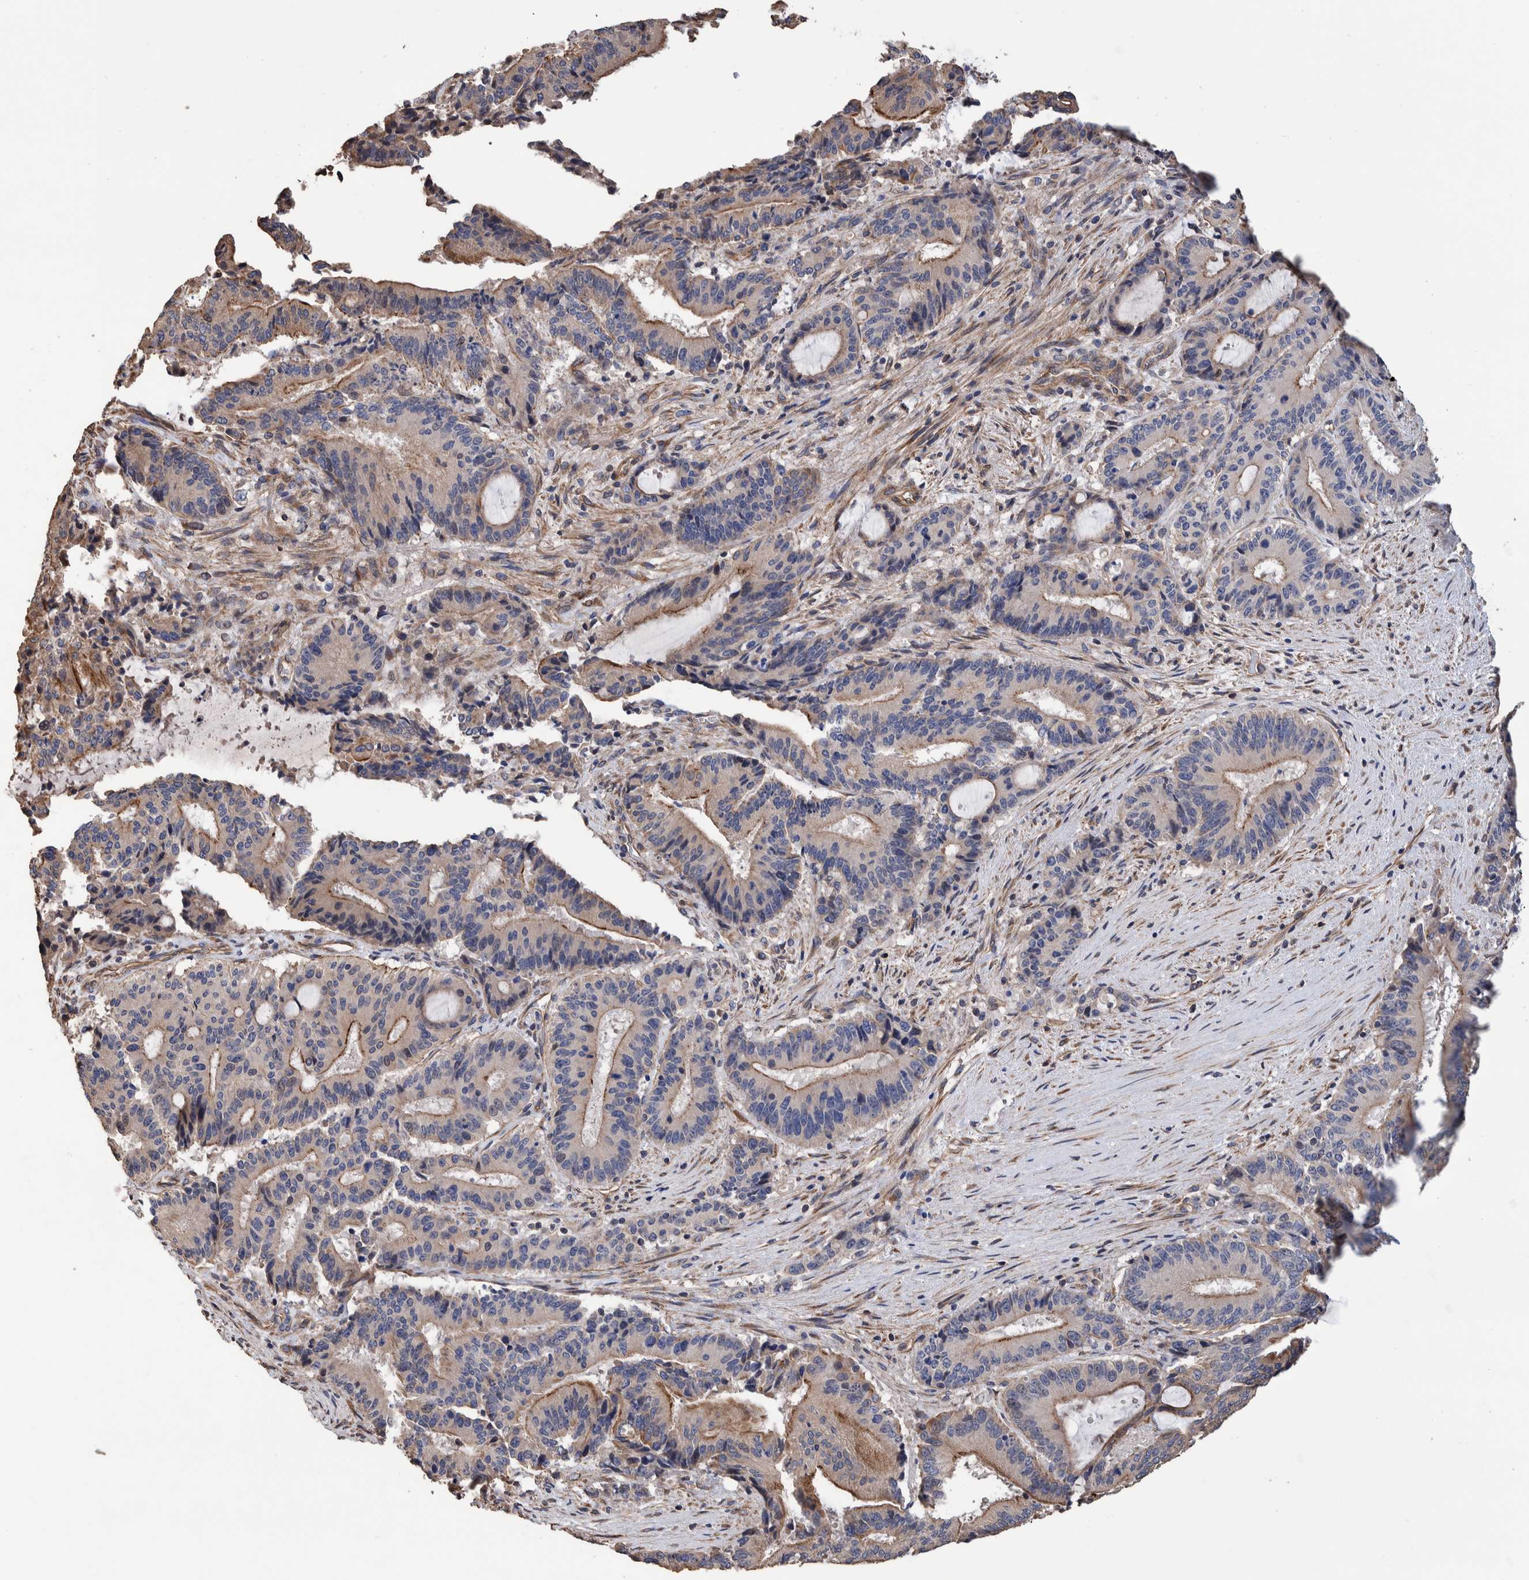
{"staining": {"intensity": "strong", "quantity": "<25%", "location": "cytoplasmic/membranous"}, "tissue": "liver cancer", "cell_type": "Tumor cells", "image_type": "cancer", "snomed": [{"axis": "morphology", "description": "Normal tissue, NOS"}, {"axis": "morphology", "description": "Cholangiocarcinoma"}, {"axis": "topography", "description": "Liver"}, {"axis": "topography", "description": "Peripheral nerve tissue"}], "caption": "Brown immunohistochemical staining in human liver cholangiocarcinoma demonstrates strong cytoplasmic/membranous staining in approximately <25% of tumor cells.", "gene": "SLC45A4", "patient": {"sex": "female", "age": 73}}